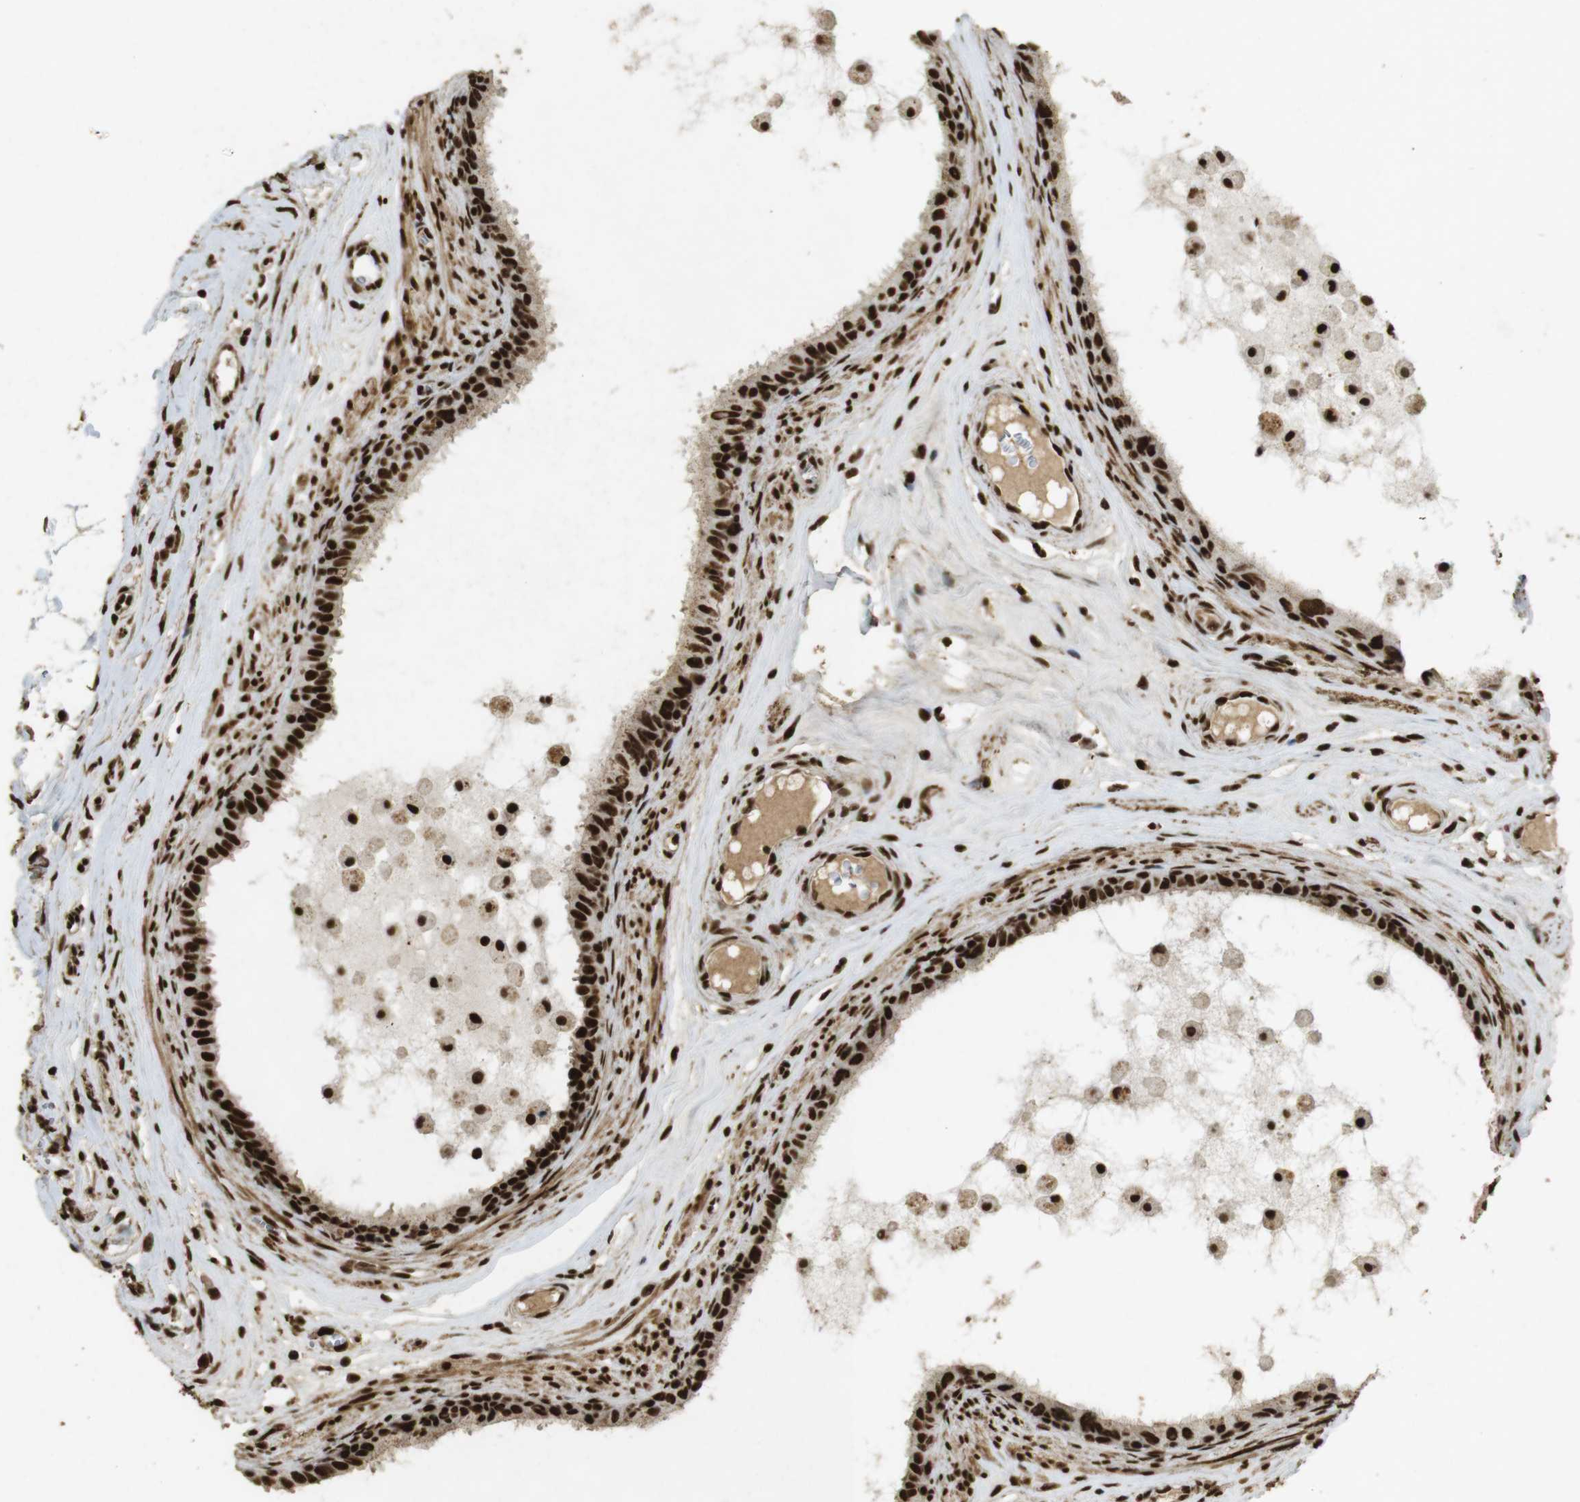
{"staining": {"intensity": "strong", "quantity": ">75%", "location": "nuclear"}, "tissue": "epididymis", "cell_type": "Glandular cells", "image_type": "normal", "snomed": [{"axis": "morphology", "description": "Normal tissue, NOS"}, {"axis": "morphology", "description": "Inflammation, NOS"}, {"axis": "topography", "description": "Epididymis"}], "caption": "Epididymis stained for a protein (brown) reveals strong nuclear positive expression in approximately >75% of glandular cells.", "gene": "GATA4", "patient": {"sex": "male", "age": 85}}